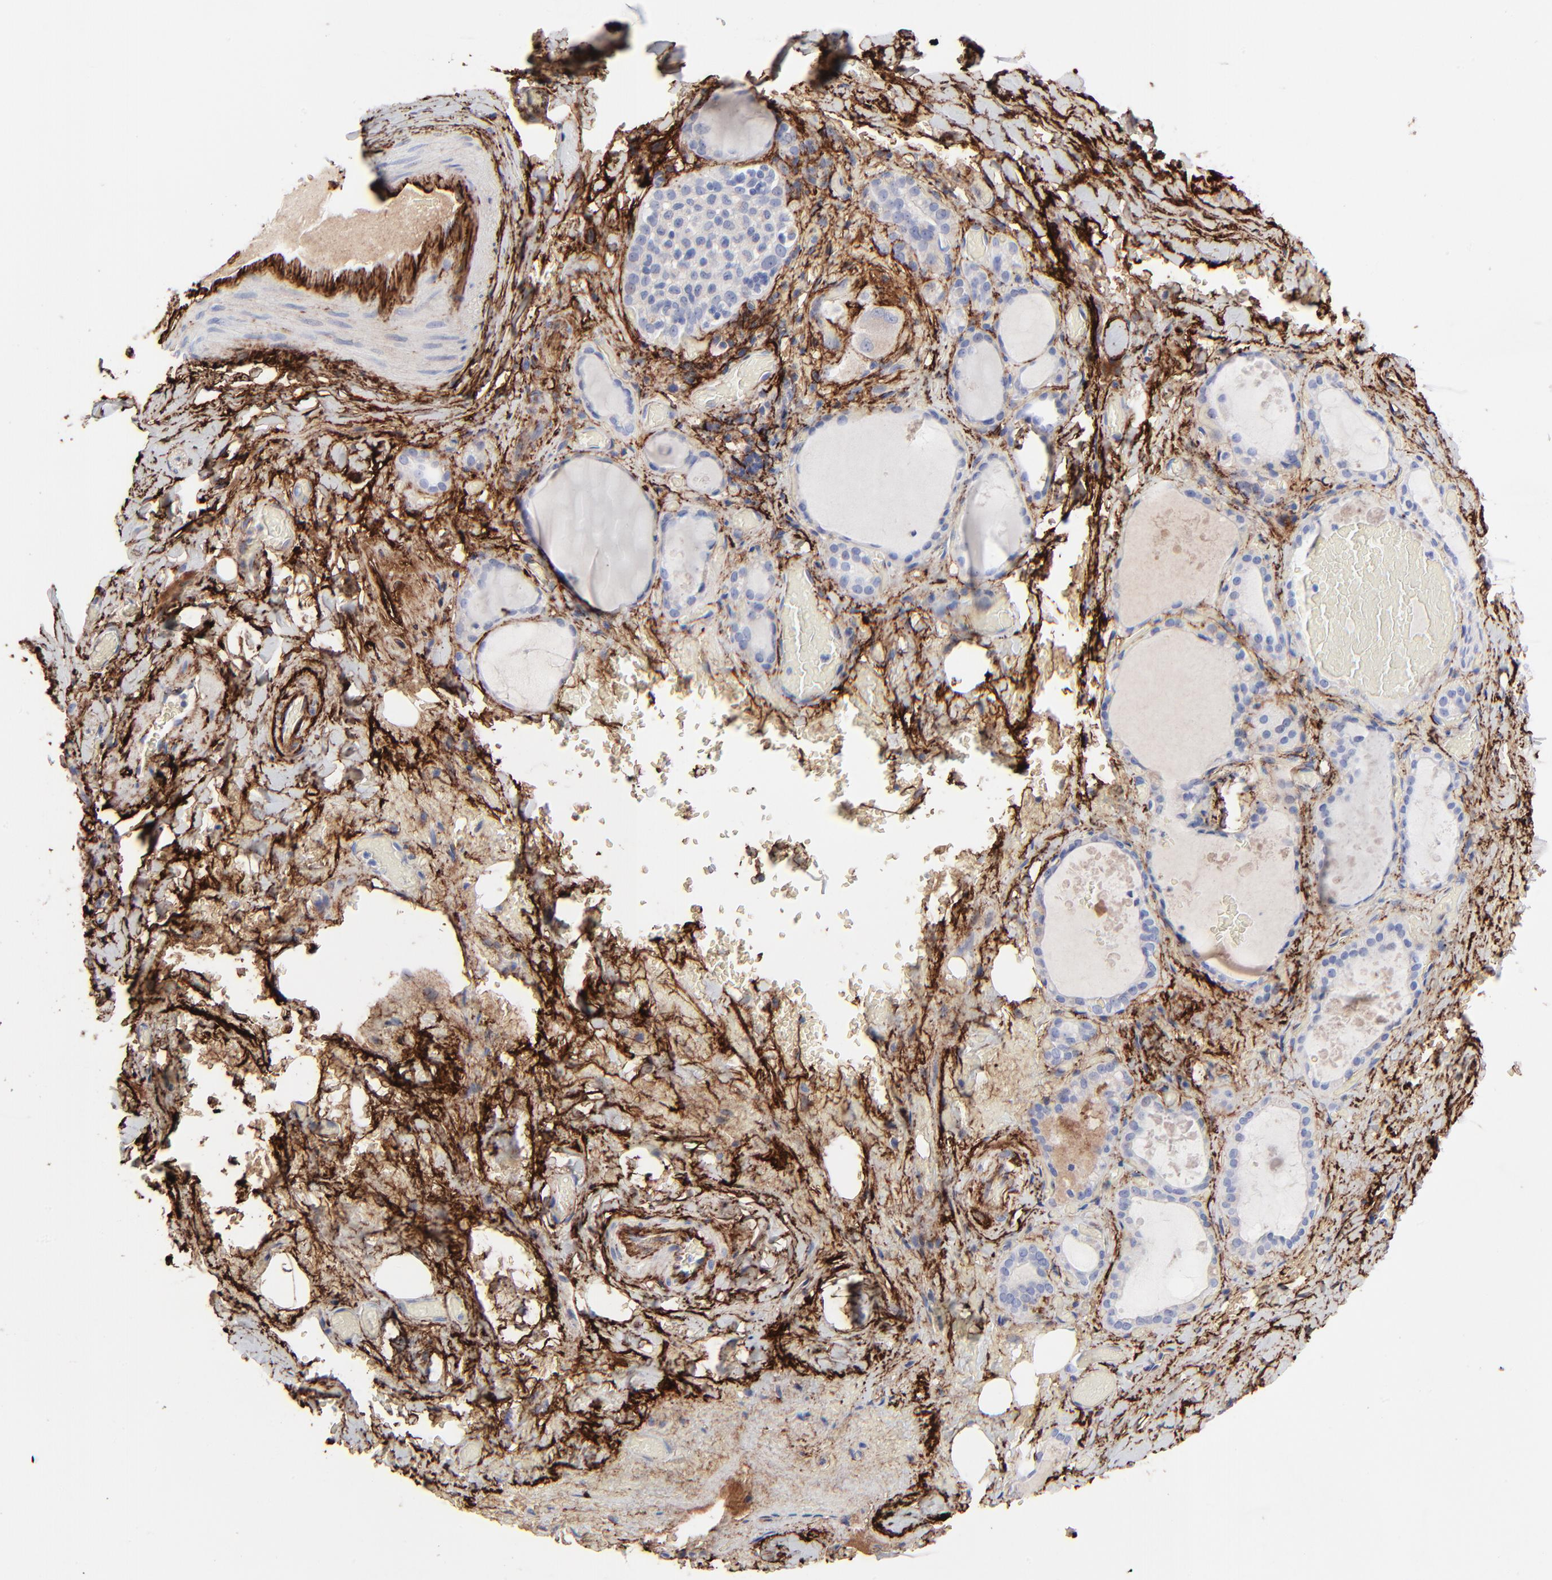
{"staining": {"intensity": "negative", "quantity": "none", "location": "none"}, "tissue": "thyroid gland", "cell_type": "Glandular cells", "image_type": "normal", "snomed": [{"axis": "morphology", "description": "Normal tissue, NOS"}, {"axis": "topography", "description": "Thyroid gland"}], "caption": "Immunohistochemistry image of unremarkable thyroid gland stained for a protein (brown), which displays no staining in glandular cells.", "gene": "FBLN2", "patient": {"sex": "male", "age": 61}}